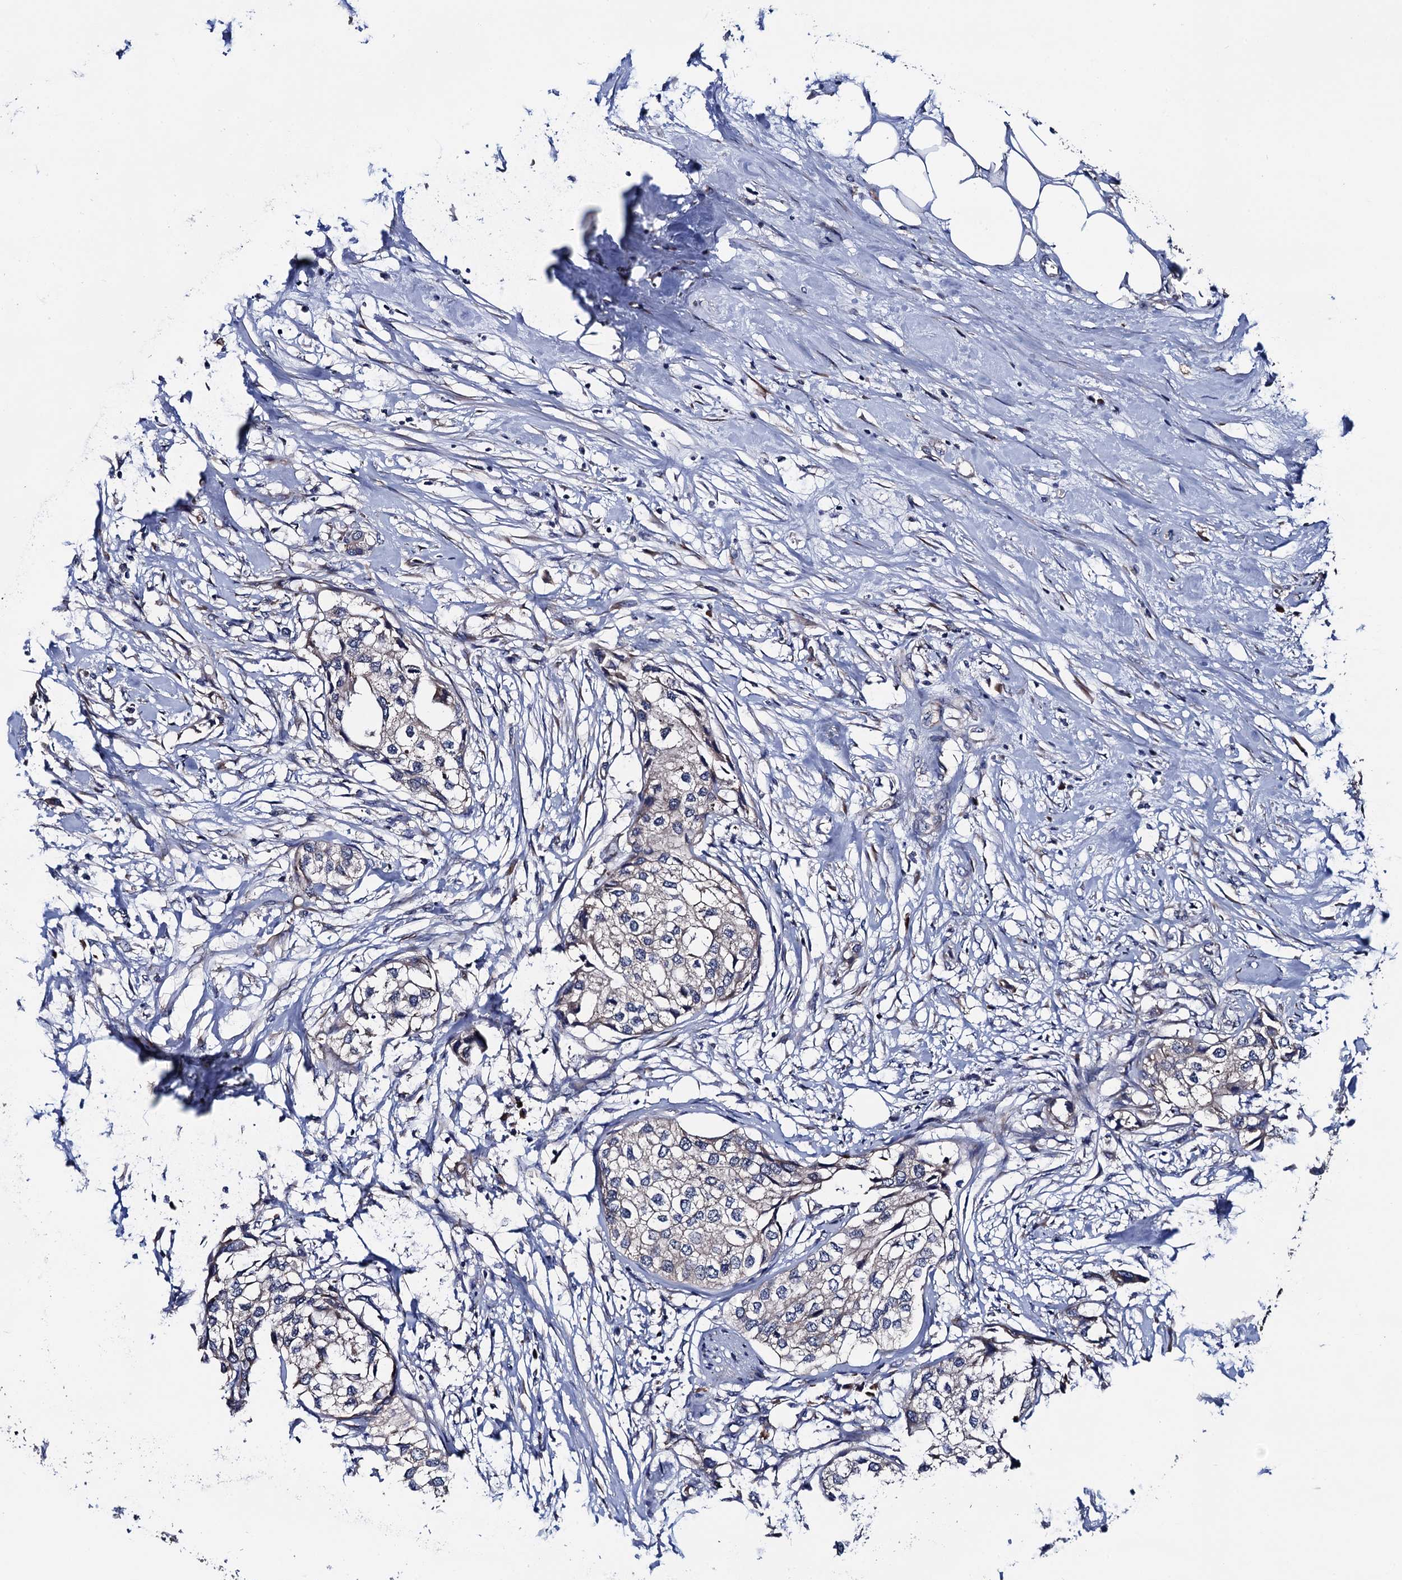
{"staining": {"intensity": "negative", "quantity": "none", "location": "none"}, "tissue": "urothelial cancer", "cell_type": "Tumor cells", "image_type": "cancer", "snomed": [{"axis": "morphology", "description": "Urothelial carcinoma, High grade"}, {"axis": "topography", "description": "Urinary bladder"}], "caption": "Tumor cells are negative for brown protein staining in urothelial carcinoma (high-grade).", "gene": "TRMT112", "patient": {"sex": "male", "age": 64}}